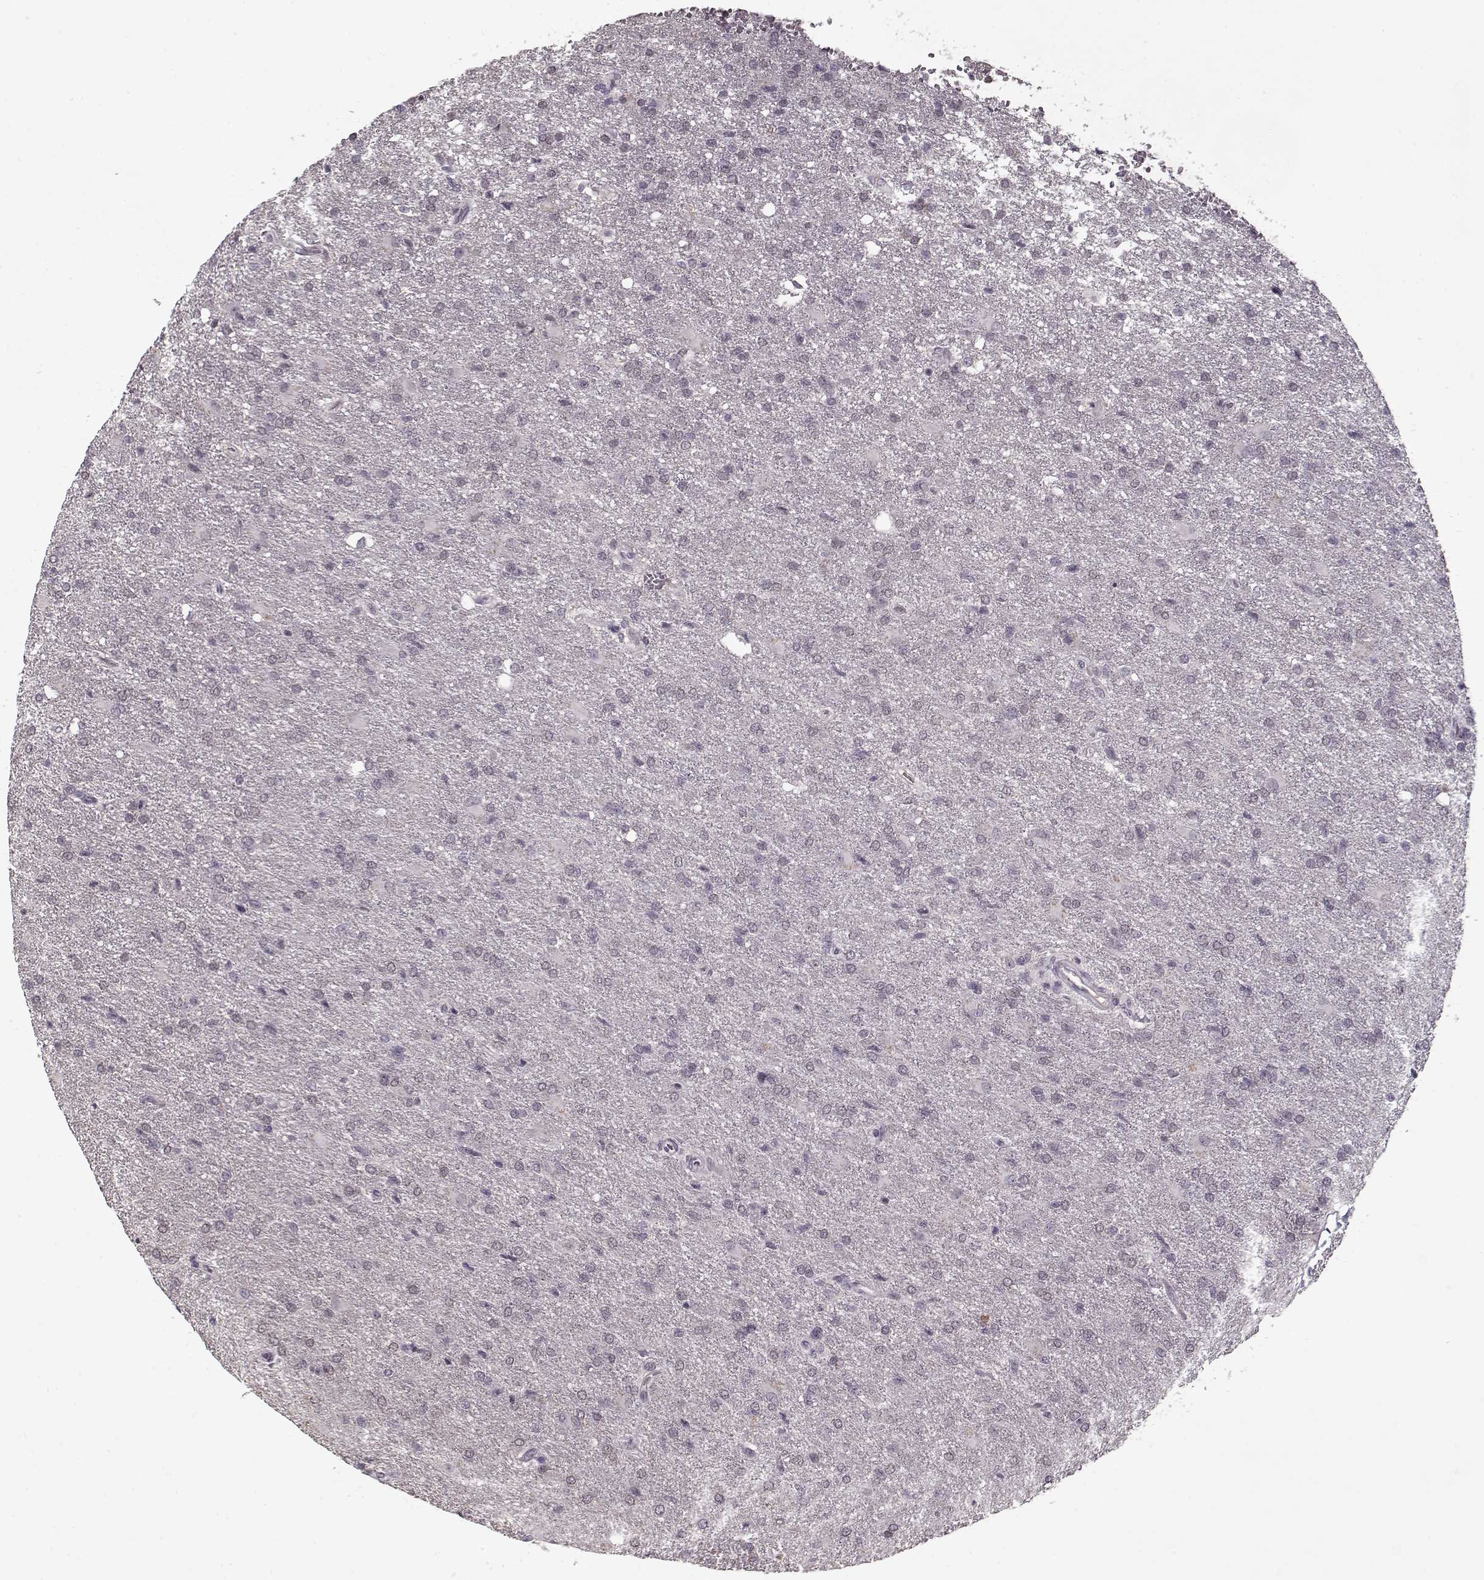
{"staining": {"intensity": "negative", "quantity": "none", "location": "none"}, "tissue": "glioma", "cell_type": "Tumor cells", "image_type": "cancer", "snomed": [{"axis": "morphology", "description": "Glioma, malignant, High grade"}, {"axis": "topography", "description": "Brain"}], "caption": "This is an IHC image of human malignant glioma (high-grade). There is no positivity in tumor cells.", "gene": "AFM", "patient": {"sex": "male", "age": 68}}